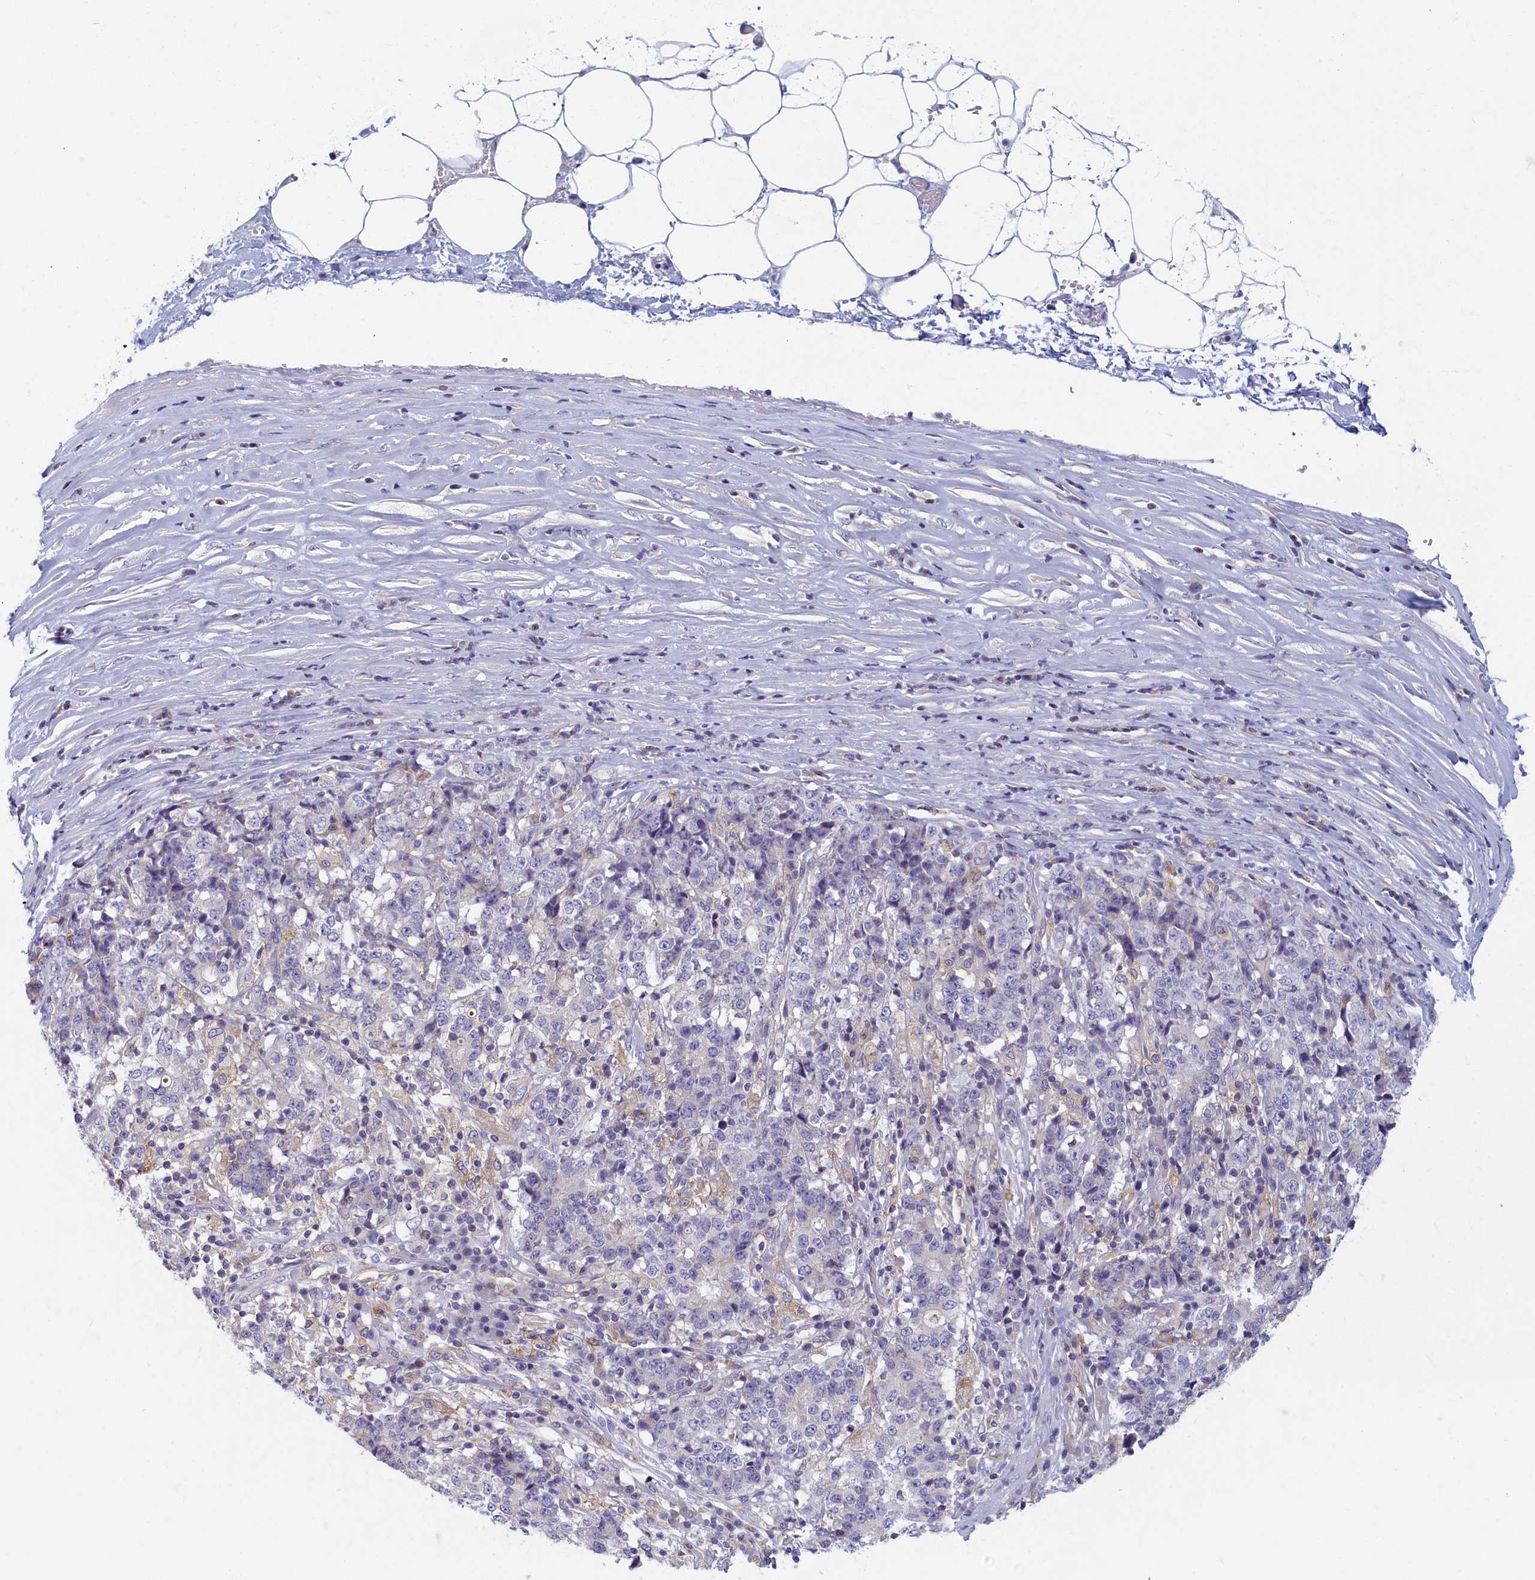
{"staining": {"intensity": "negative", "quantity": "none", "location": "none"}, "tissue": "stomach cancer", "cell_type": "Tumor cells", "image_type": "cancer", "snomed": [{"axis": "morphology", "description": "Adenocarcinoma, NOS"}, {"axis": "topography", "description": "Stomach"}], "caption": "Stomach adenocarcinoma was stained to show a protein in brown. There is no significant staining in tumor cells. (DAB (3,3'-diaminobenzidine) immunohistochemistry with hematoxylin counter stain).", "gene": "NOL10", "patient": {"sex": "male", "age": 59}}